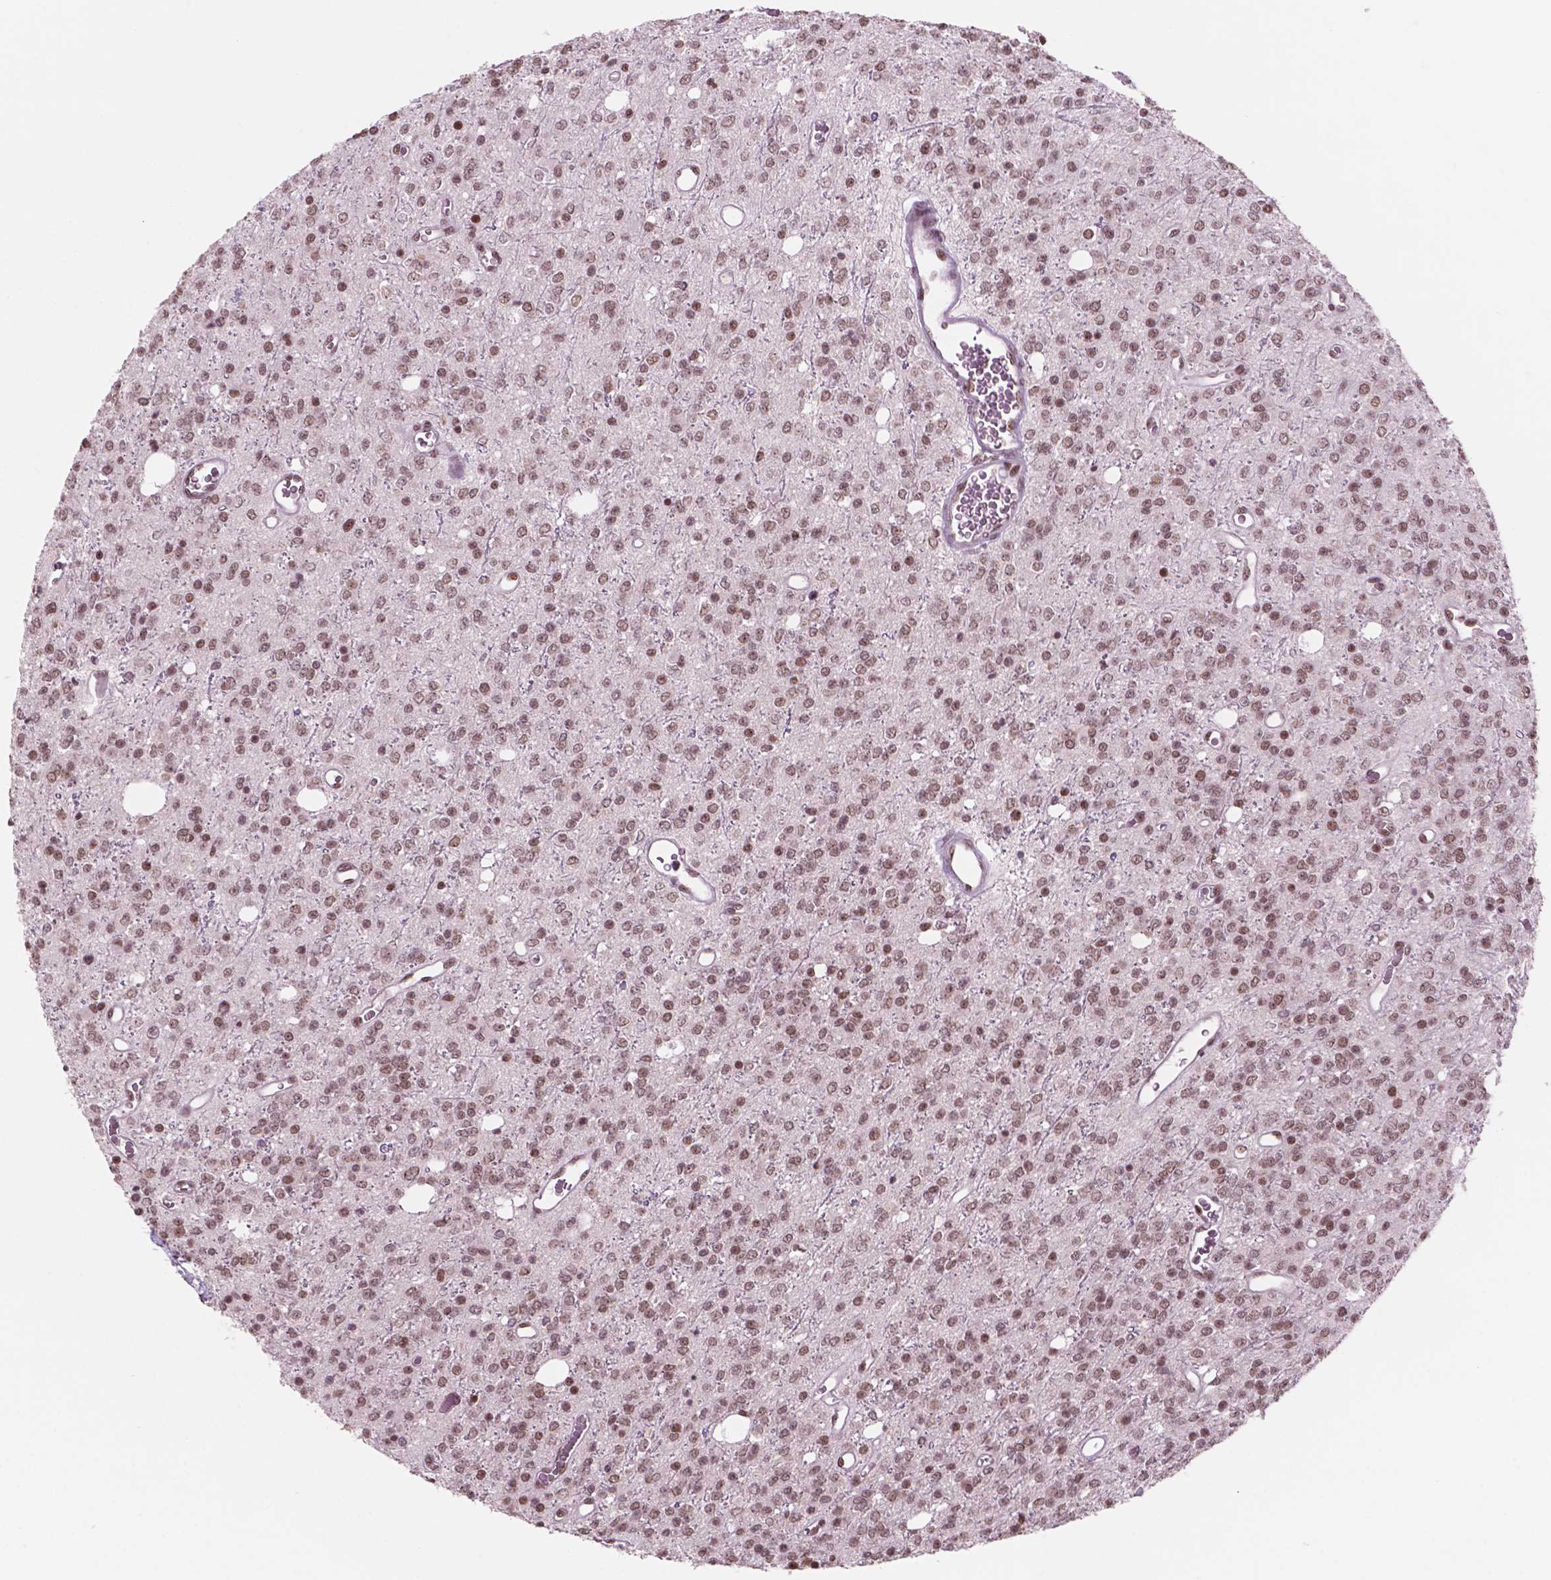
{"staining": {"intensity": "moderate", "quantity": ">75%", "location": "nuclear"}, "tissue": "glioma", "cell_type": "Tumor cells", "image_type": "cancer", "snomed": [{"axis": "morphology", "description": "Glioma, malignant, Low grade"}, {"axis": "topography", "description": "Brain"}], "caption": "Brown immunohistochemical staining in glioma displays moderate nuclear staining in about >75% of tumor cells.", "gene": "POLR2E", "patient": {"sex": "female", "age": 45}}